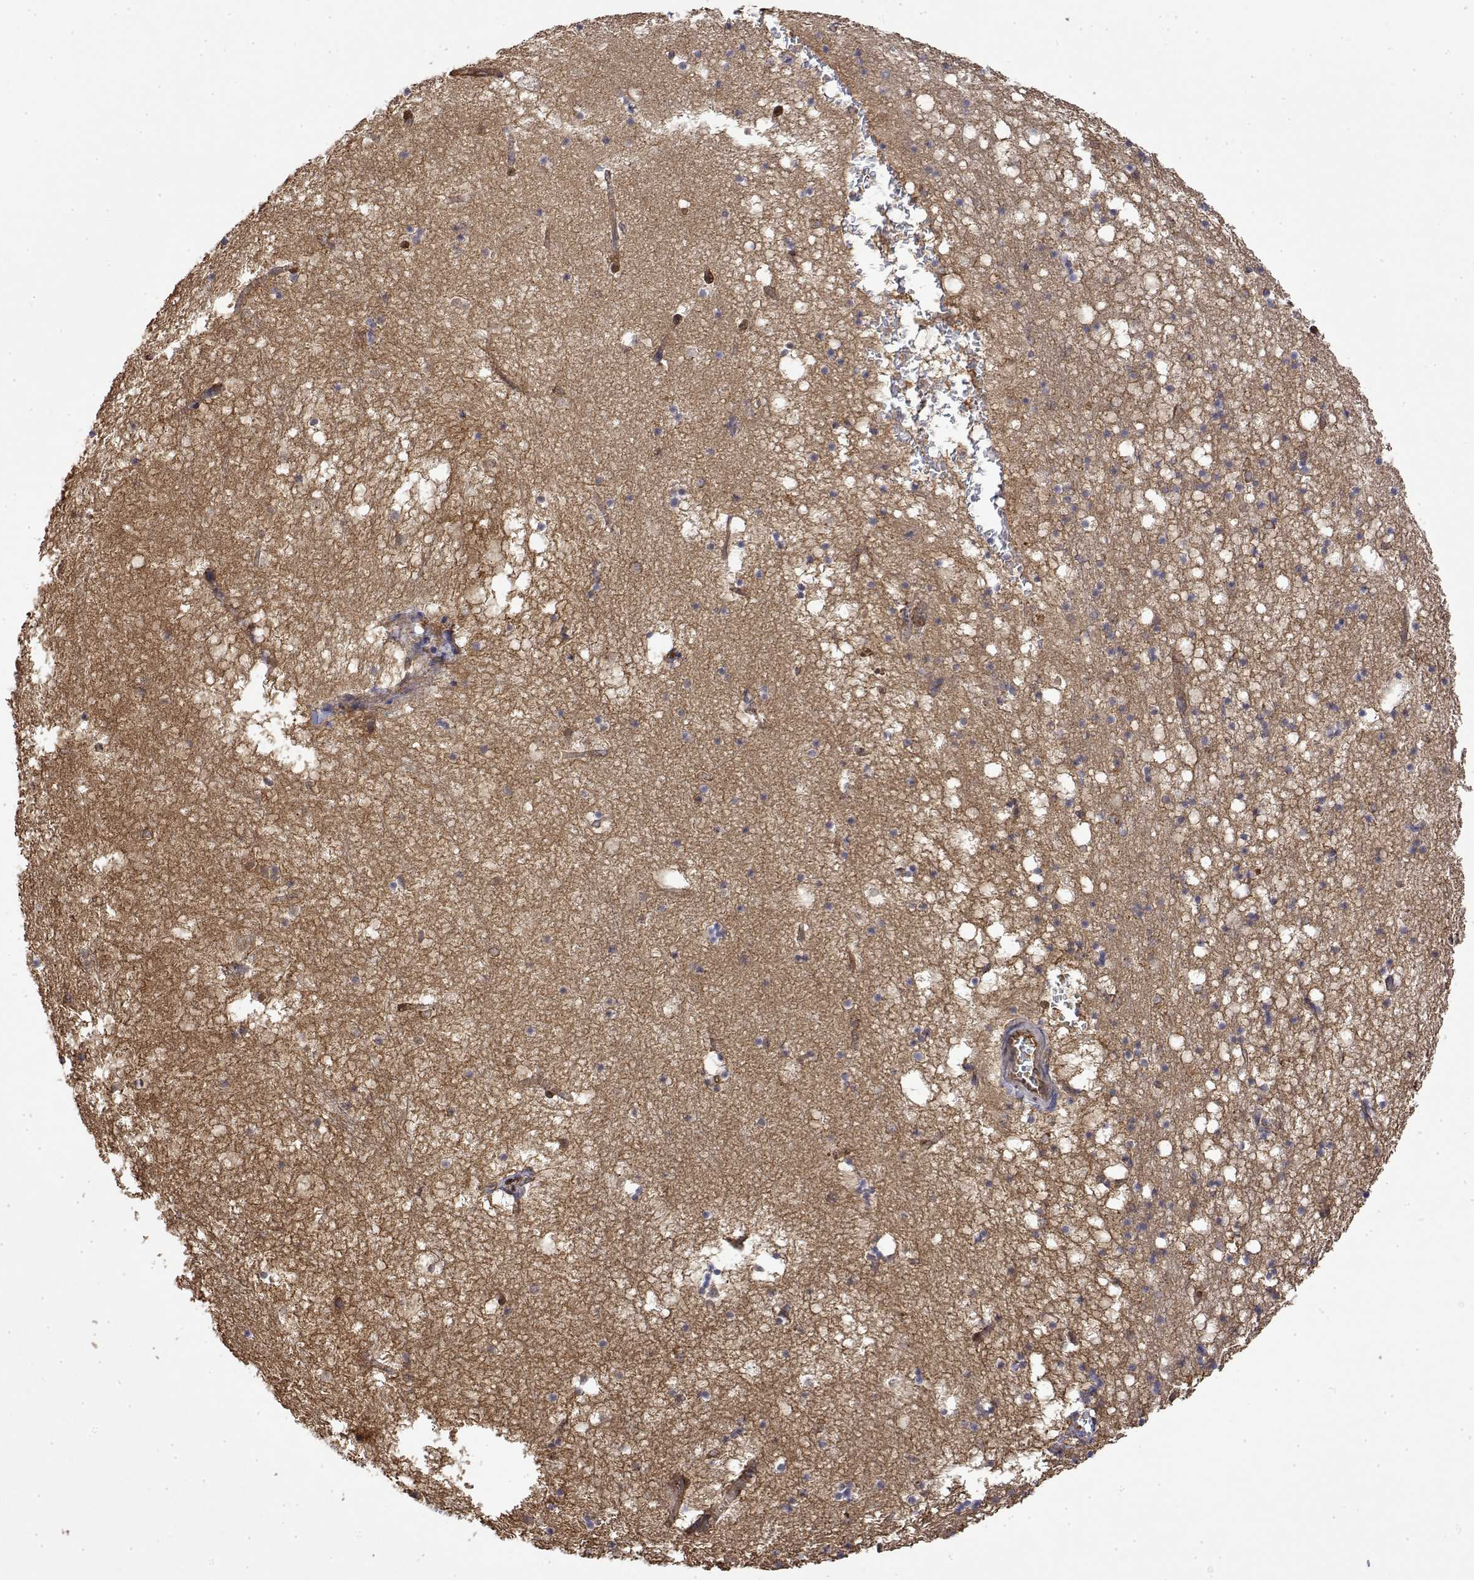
{"staining": {"intensity": "weak", "quantity": "<25%", "location": "cytoplasmic/membranous"}, "tissue": "hippocampus", "cell_type": "Glial cells", "image_type": "normal", "snomed": [{"axis": "morphology", "description": "Normal tissue, NOS"}, {"axis": "topography", "description": "Hippocampus"}], "caption": "Hippocampus stained for a protein using IHC displays no staining glial cells.", "gene": "PACSIN2", "patient": {"sex": "male", "age": 58}}